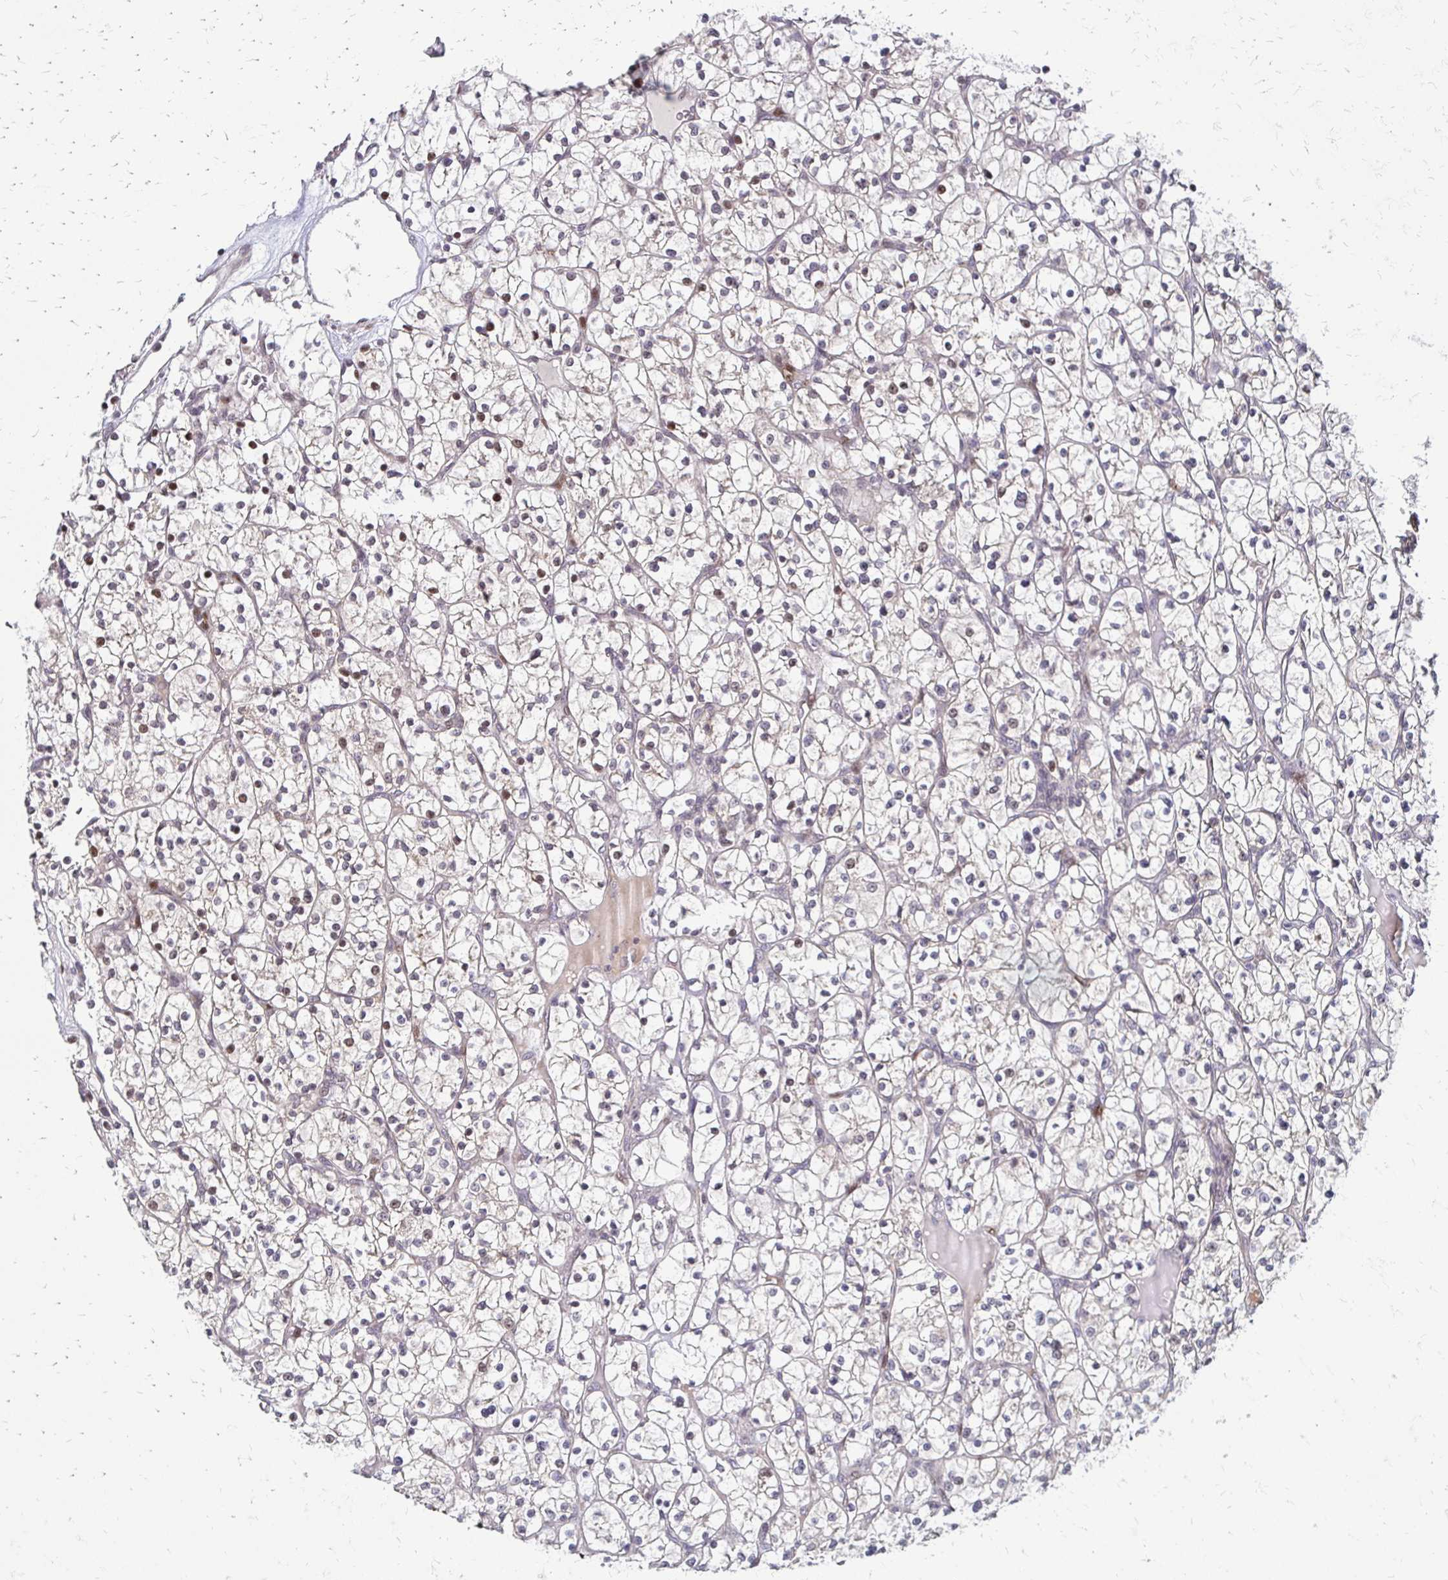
{"staining": {"intensity": "moderate", "quantity": "<25%", "location": "nuclear"}, "tissue": "renal cancer", "cell_type": "Tumor cells", "image_type": "cancer", "snomed": [{"axis": "morphology", "description": "Adenocarcinoma, NOS"}, {"axis": "topography", "description": "Kidney"}], "caption": "Human renal cancer (adenocarcinoma) stained for a protein (brown) exhibits moderate nuclear positive expression in approximately <25% of tumor cells.", "gene": "TRIR", "patient": {"sex": "female", "age": 64}}